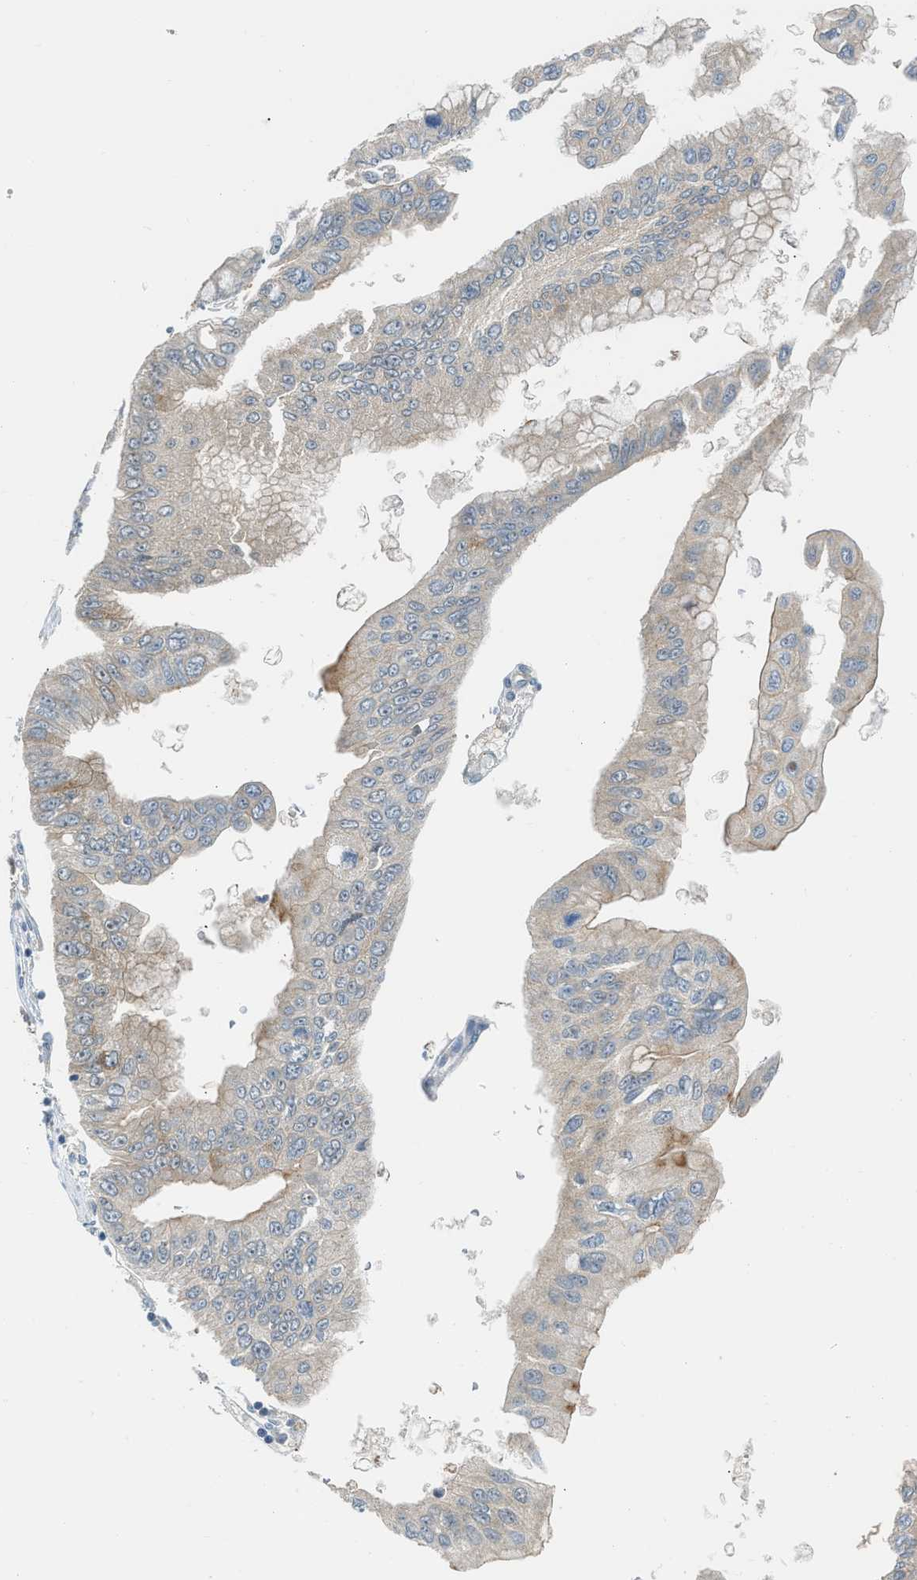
{"staining": {"intensity": "moderate", "quantity": "<25%", "location": "cytoplasmic/membranous"}, "tissue": "pancreatic cancer", "cell_type": "Tumor cells", "image_type": "cancer", "snomed": [{"axis": "morphology", "description": "Adenocarcinoma, NOS"}, {"axis": "topography", "description": "Pancreas"}], "caption": "Moderate cytoplasmic/membranous positivity for a protein is identified in about <25% of tumor cells of adenocarcinoma (pancreatic) using immunohistochemistry.", "gene": "SESN2", "patient": {"sex": "female", "age": 77}}